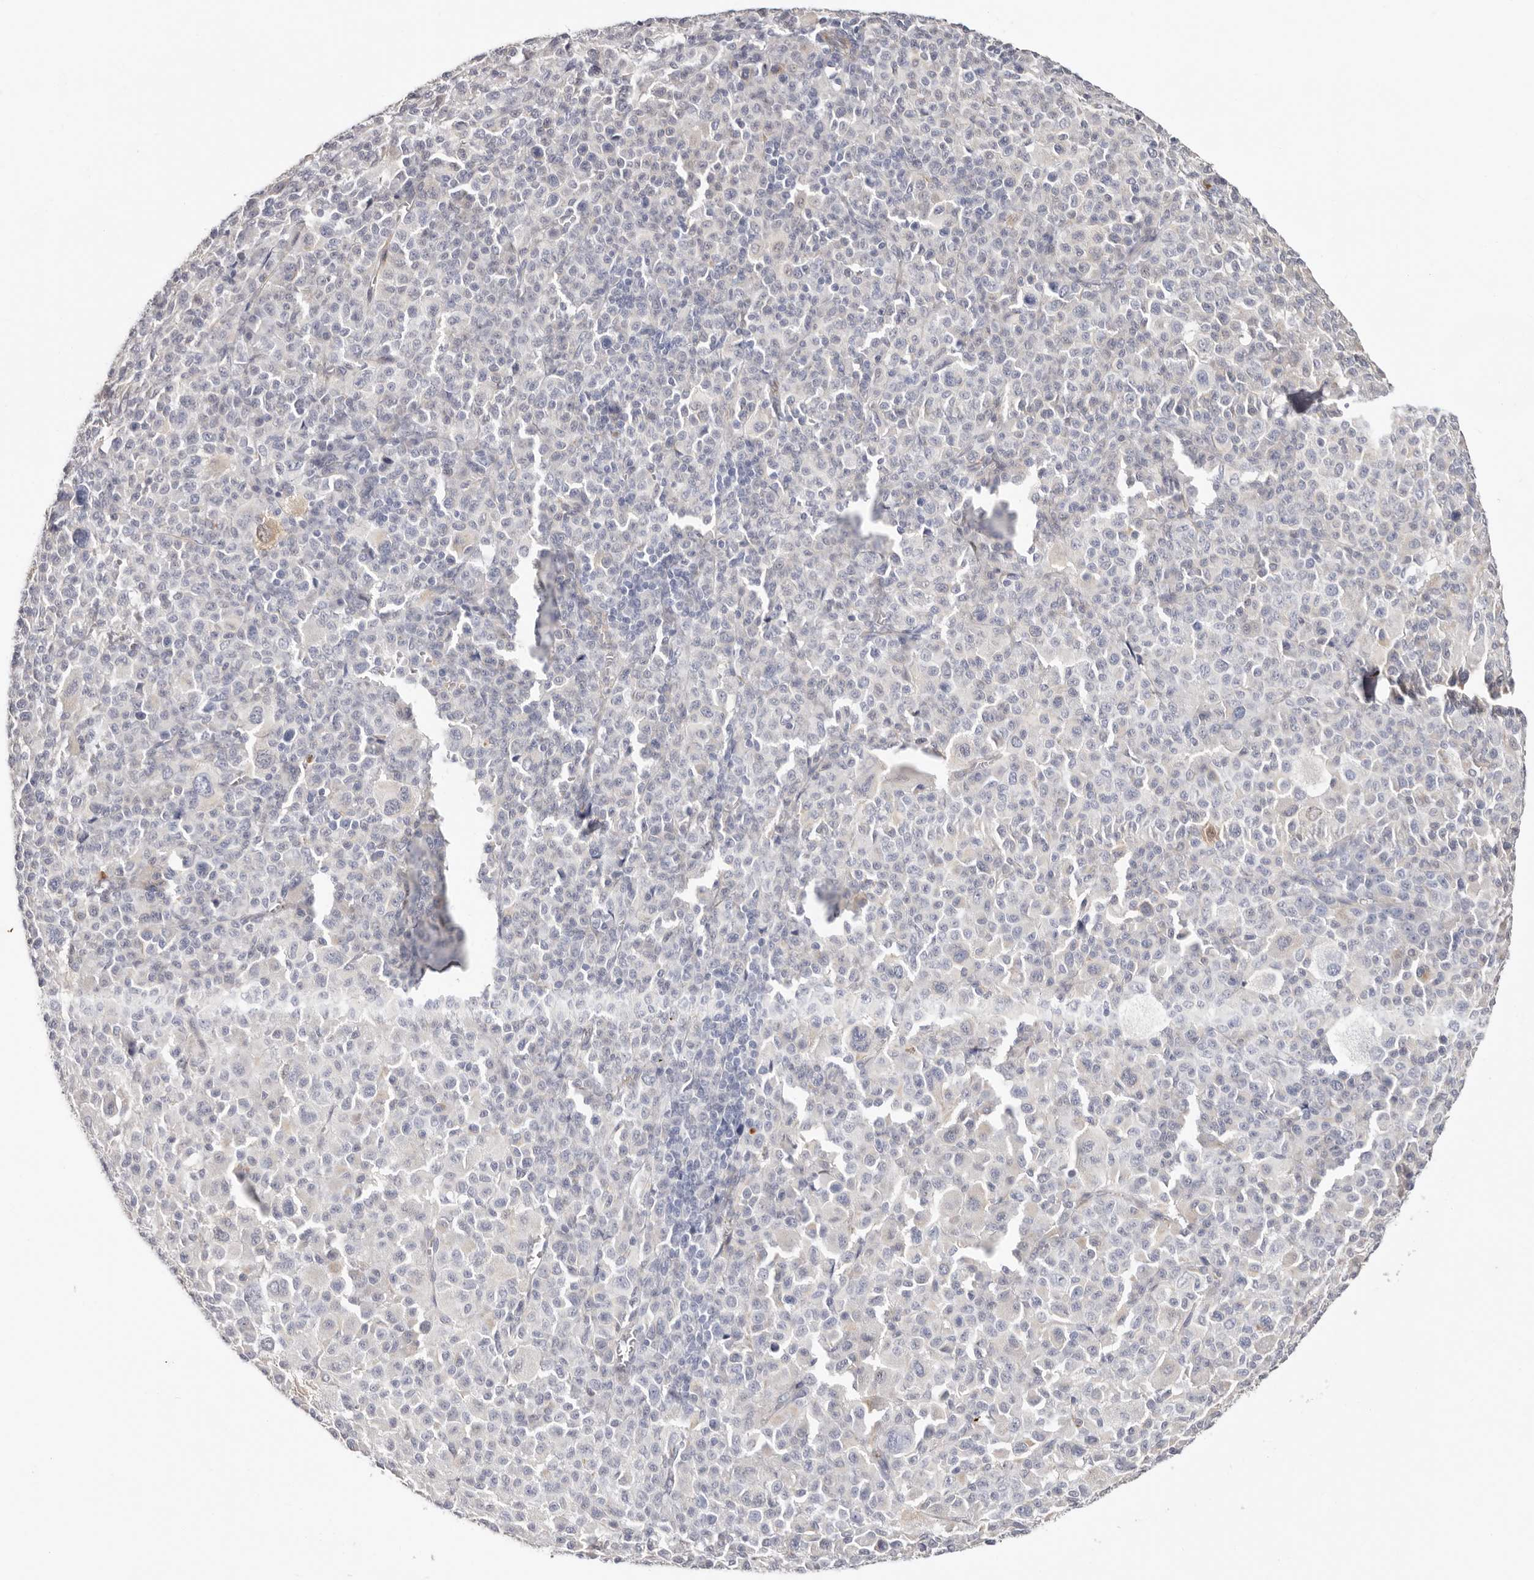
{"staining": {"intensity": "negative", "quantity": "none", "location": "none"}, "tissue": "melanoma", "cell_type": "Tumor cells", "image_type": "cancer", "snomed": [{"axis": "morphology", "description": "Malignant melanoma, Metastatic site"}, {"axis": "topography", "description": "Skin"}], "caption": "Immunohistochemistry (IHC) photomicrograph of malignant melanoma (metastatic site) stained for a protein (brown), which displays no positivity in tumor cells.", "gene": "PKDCC", "patient": {"sex": "female", "age": 74}}